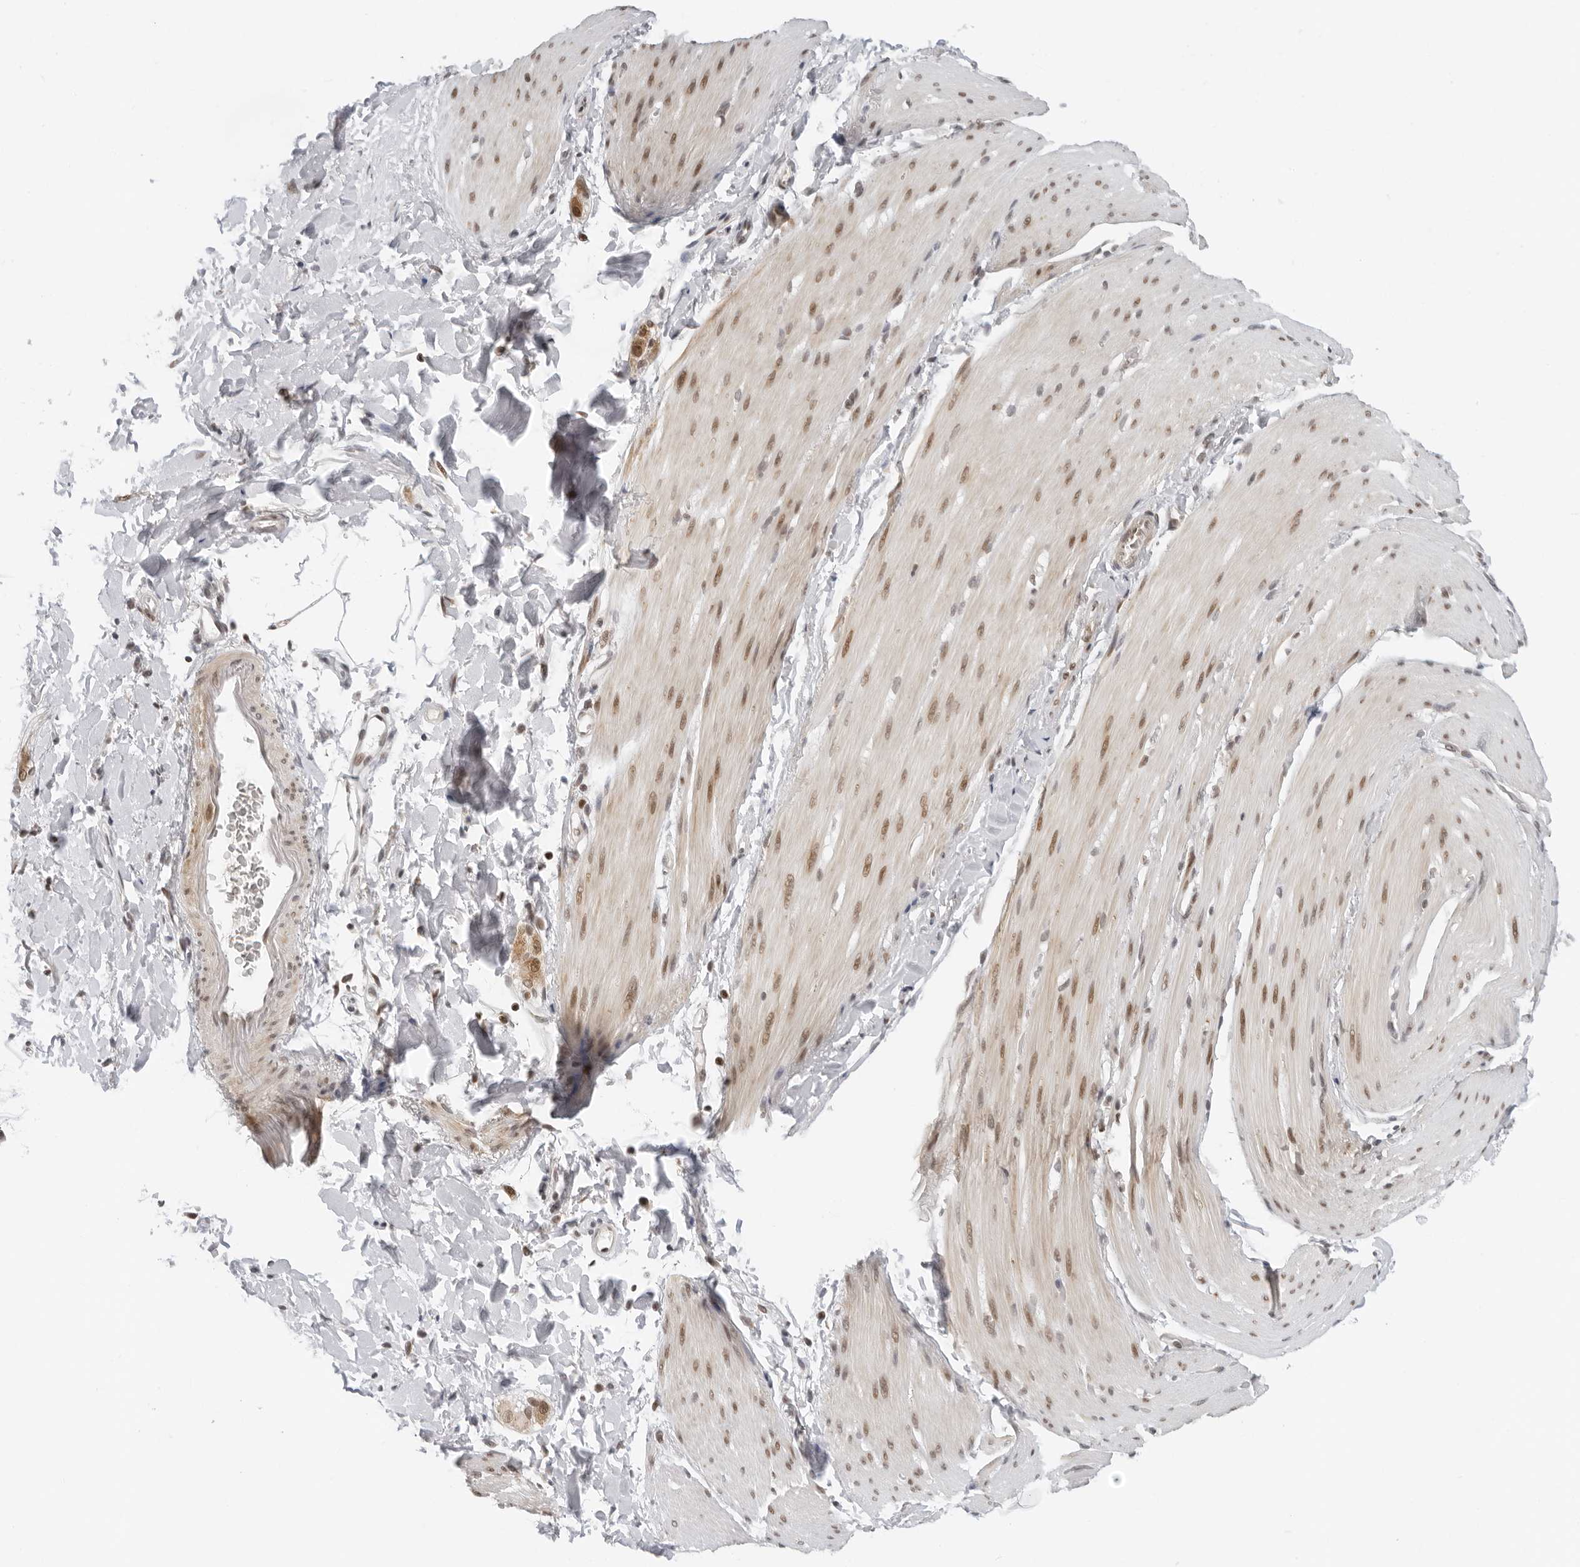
{"staining": {"intensity": "moderate", "quantity": "<25%", "location": "nuclear"}, "tissue": "smooth muscle", "cell_type": "Smooth muscle cells", "image_type": "normal", "snomed": [{"axis": "morphology", "description": "Normal tissue, NOS"}, {"axis": "topography", "description": "Smooth muscle"}, {"axis": "topography", "description": "Small intestine"}], "caption": "DAB immunohistochemical staining of benign smooth muscle shows moderate nuclear protein staining in about <25% of smooth muscle cells.", "gene": "TOX4", "patient": {"sex": "female", "age": 84}}